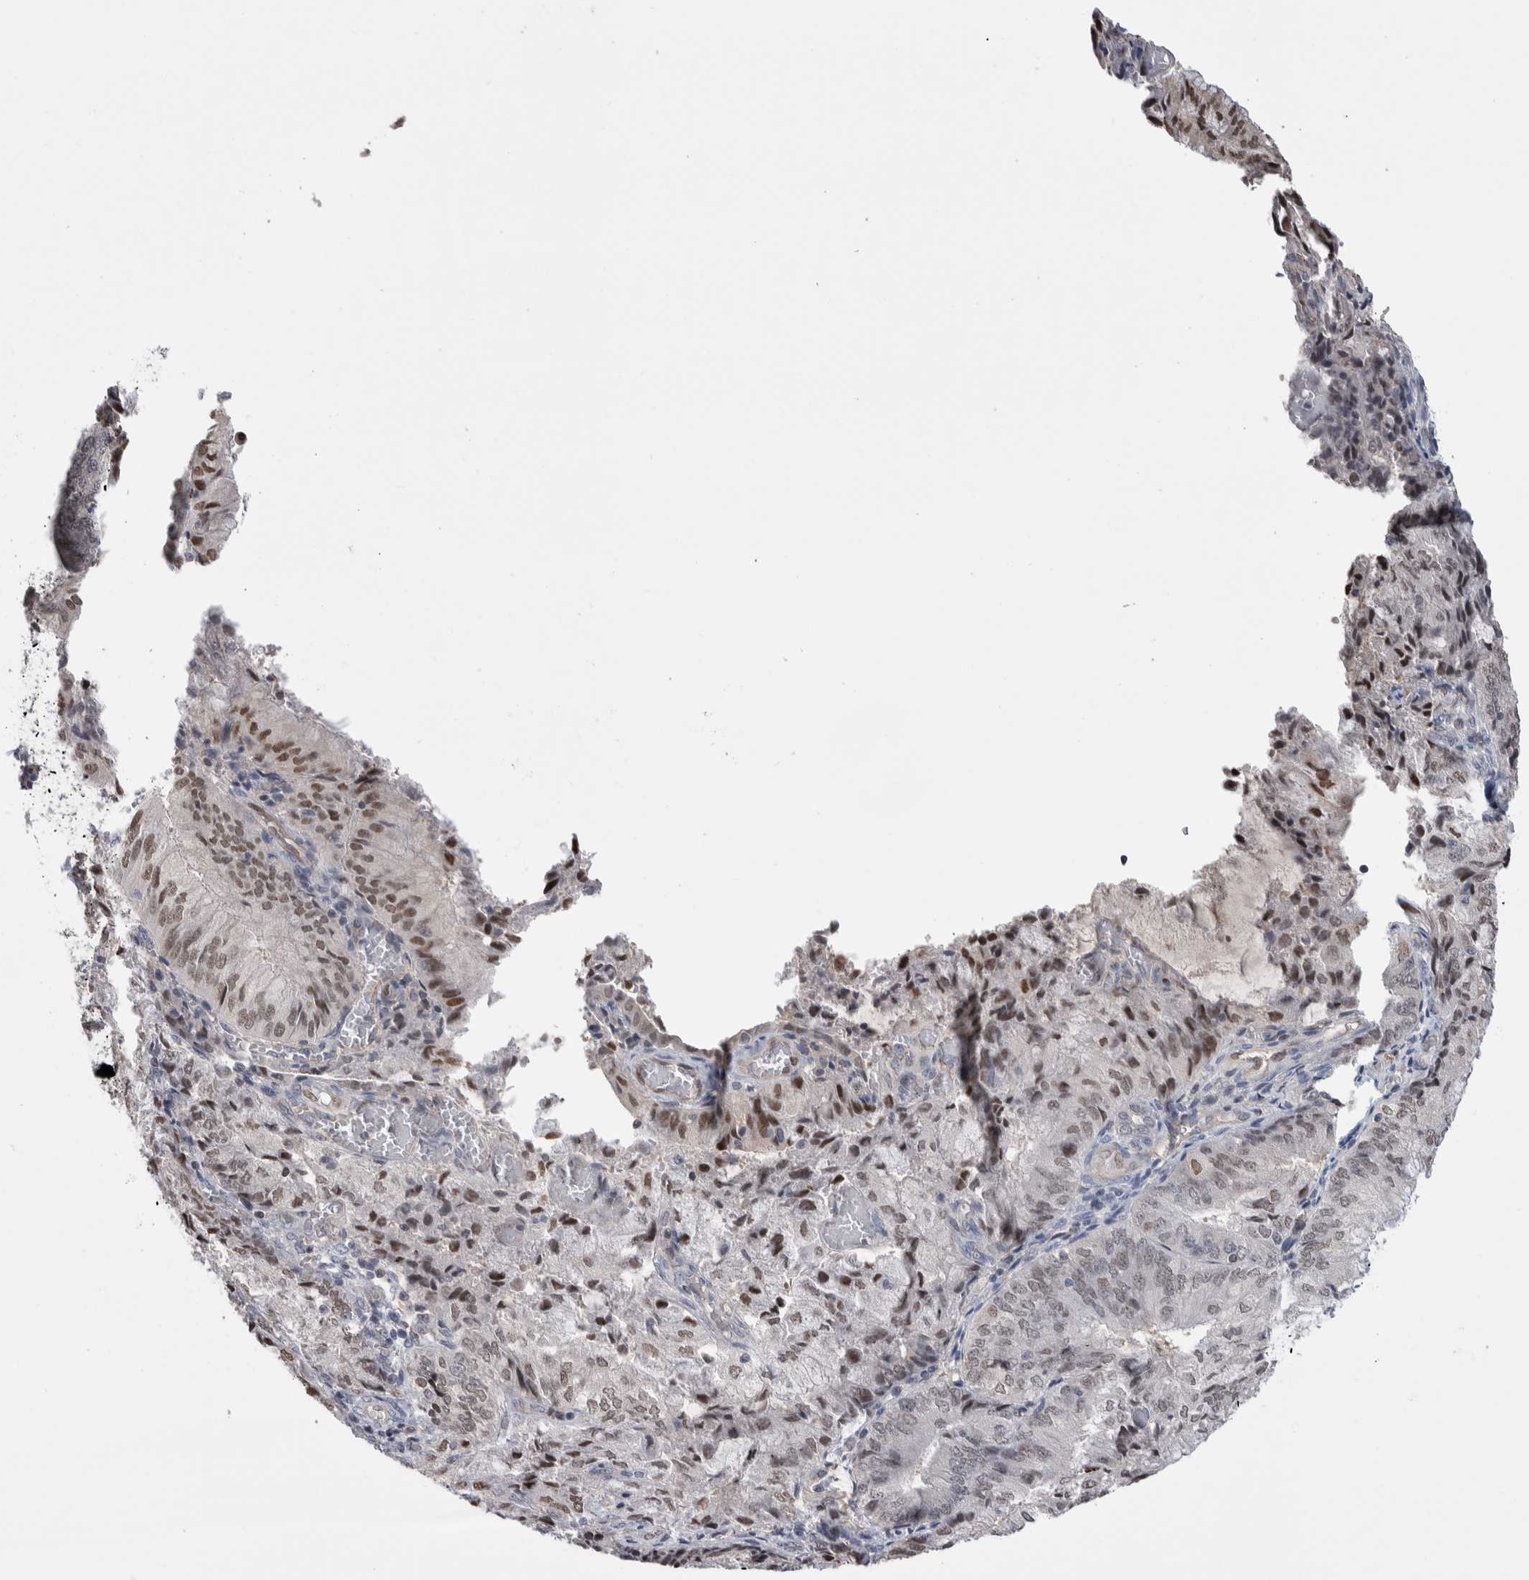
{"staining": {"intensity": "moderate", "quantity": "<25%", "location": "nuclear"}, "tissue": "endometrial cancer", "cell_type": "Tumor cells", "image_type": "cancer", "snomed": [{"axis": "morphology", "description": "Adenocarcinoma, NOS"}, {"axis": "topography", "description": "Endometrium"}], "caption": "Immunohistochemical staining of human adenocarcinoma (endometrial) reveals moderate nuclear protein positivity in approximately <25% of tumor cells. (Stains: DAB (3,3'-diaminobenzidine) in brown, nuclei in blue, Microscopy: brightfield microscopy at high magnification).", "gene": "ZBTB49", "patient": {"sex": "female", "age": 81}}